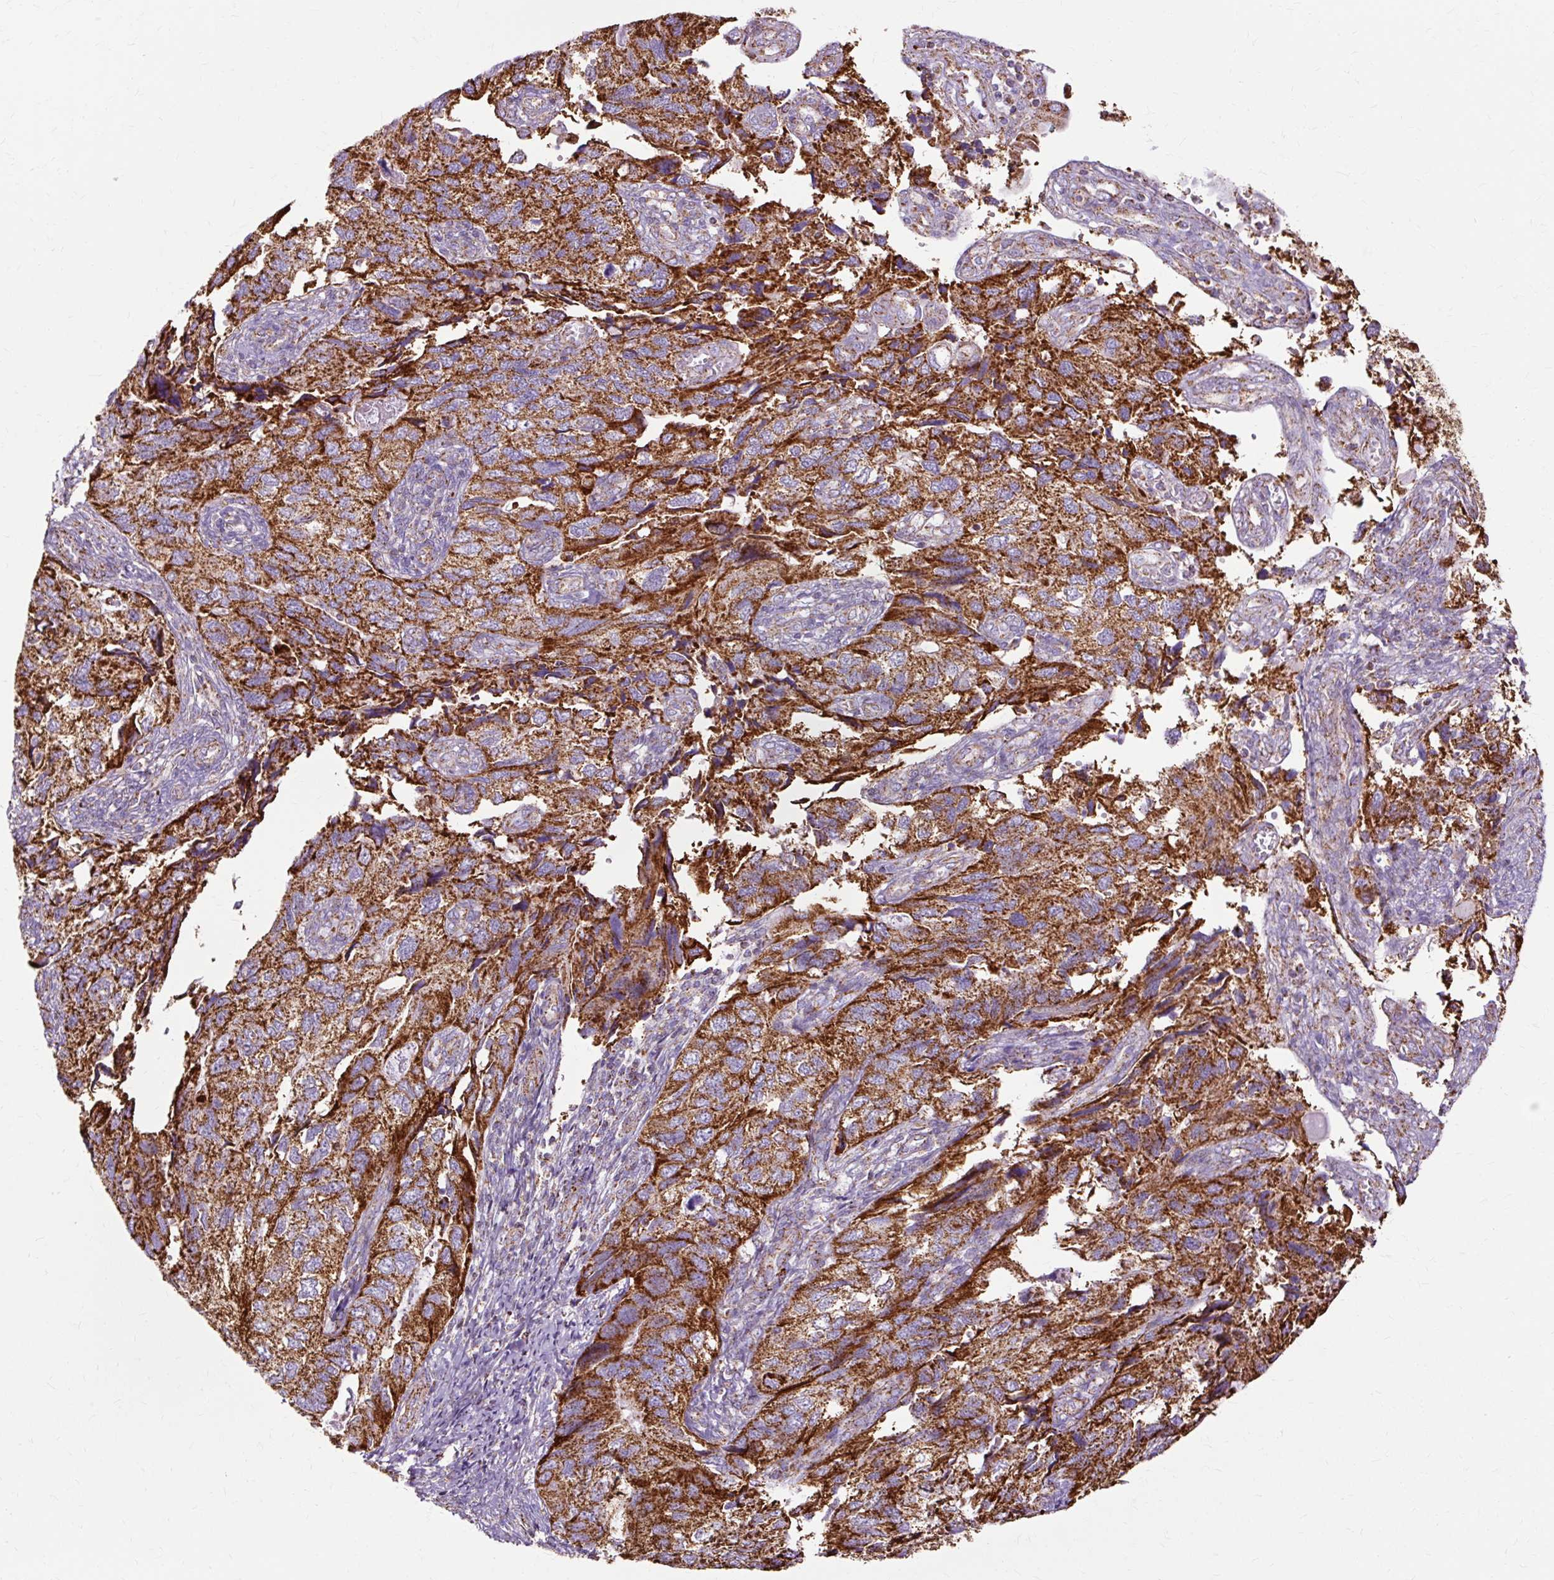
{"staining": {"intensity": "strong", "quantity": ">75%", "location": "cytoplasmic/membranous"}, "tissue": "endometrial cancer", "cell_type": "Tumor cells", "image_type": "cancer", "snomed": [{"axis": "morphology", "description": "Carcinoma, NOS"}, {"axis": "topography", "description": "Uterus"}], "caption": "This photomicrograph demonstrates endometrial cancer (carcinoma) stained with immunohistochemistry (IHC) to label a protein in brown. The cytoplasmic/membranous of tumor cells show strong positivity for the protein. Nuclei are counter-stained blue.", "gene": "DLAT", "patient": {"sex": "female", "age": 76}}